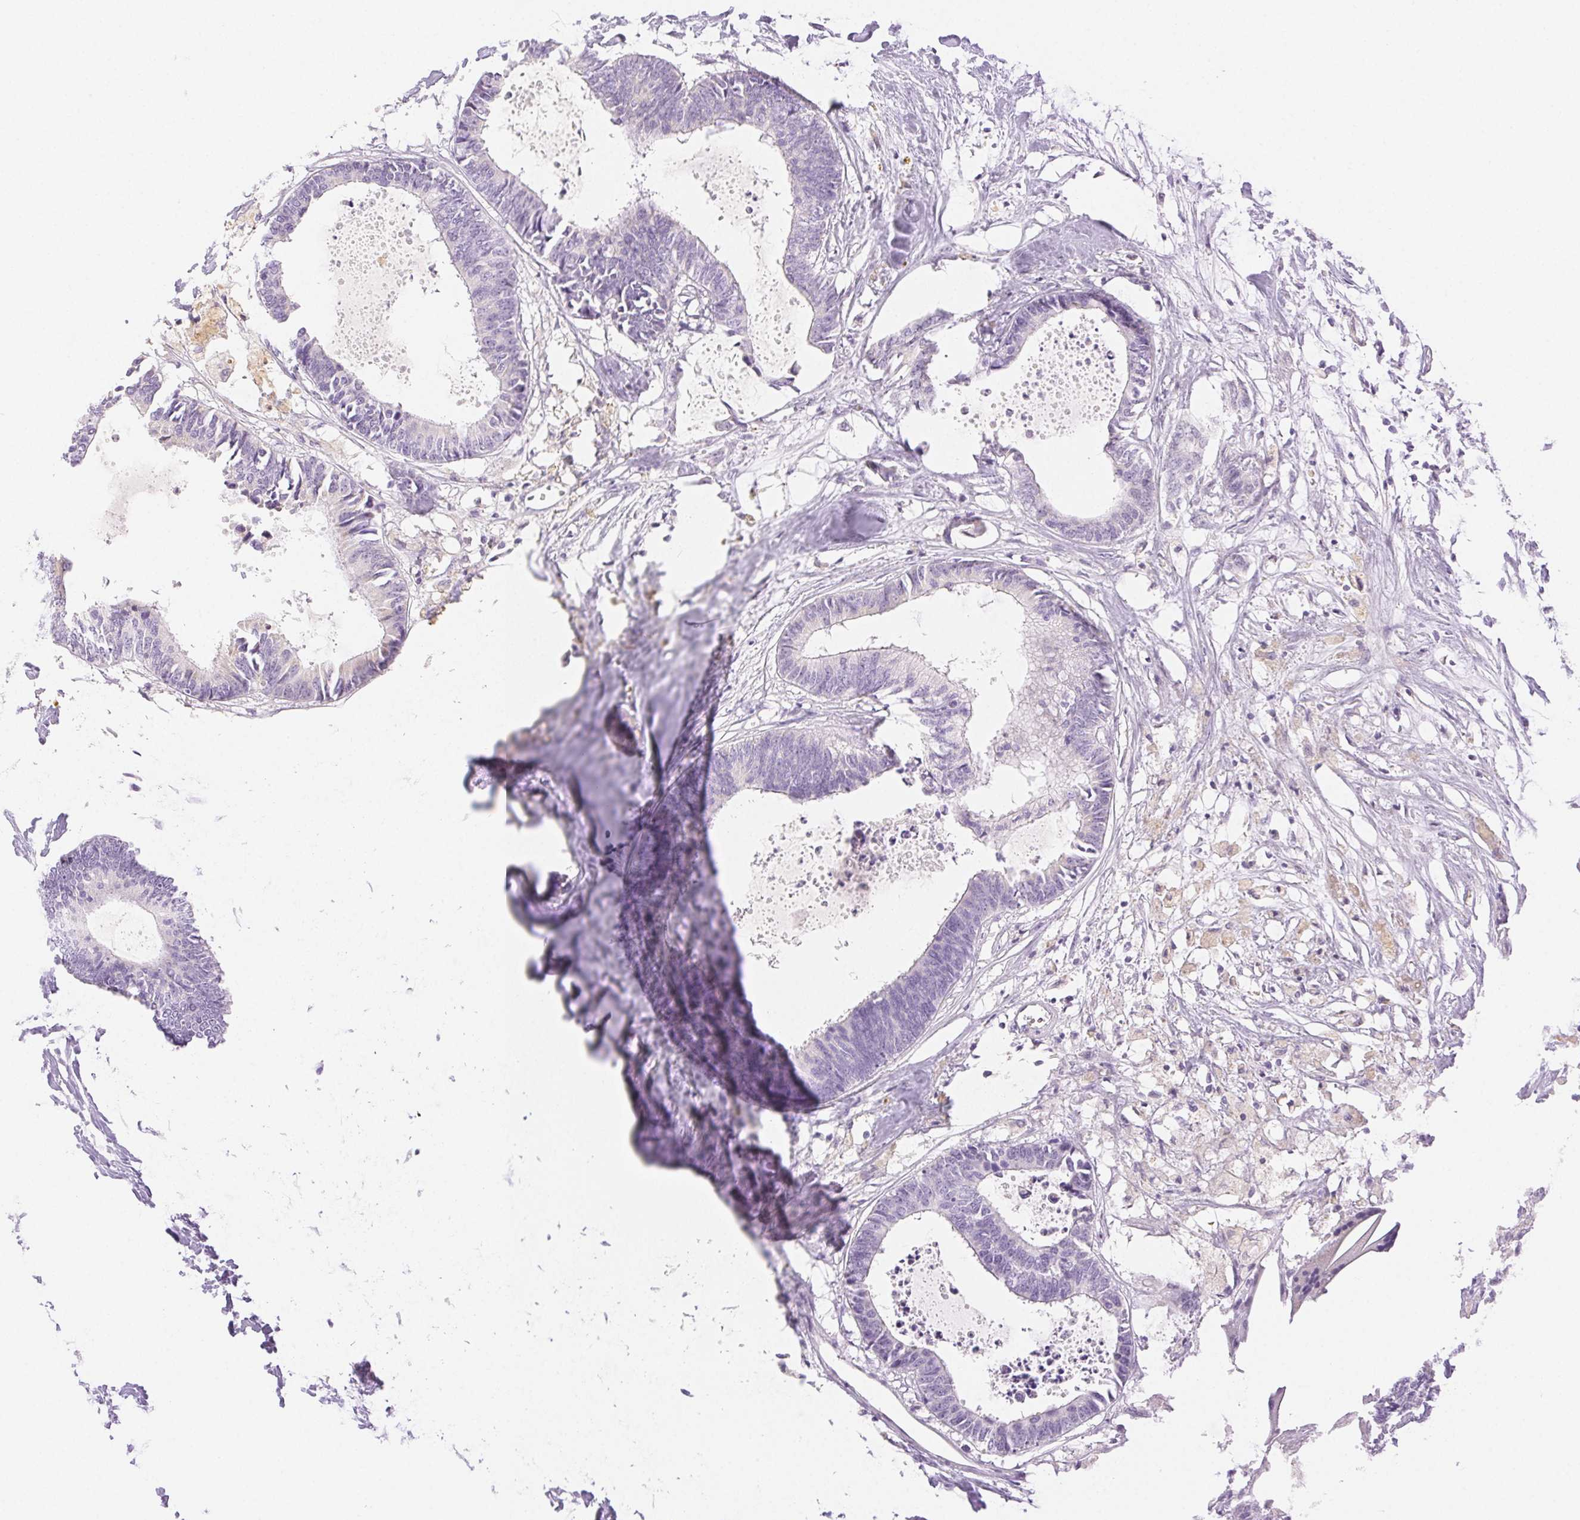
{"staining": {"intensity": "negative", "quantity": "none", "location": "none"}, "tissue": "colorectal cancer", "cell_type": "Tumor cells", "image_type": "cancer", "snomed": [{"axis": "morphology", "description": "Adenocarcinoma, NOS"}, {"axis": "topography", "description": "Colon"}, {"axis": "topography", "description": "Rectum"}], "caption": "The image demonstrates no staining of tumor cells in colorectal adenocarcinoma.", "gene": "SPACA4", "patient": {"sex": "male", "age": 57}}